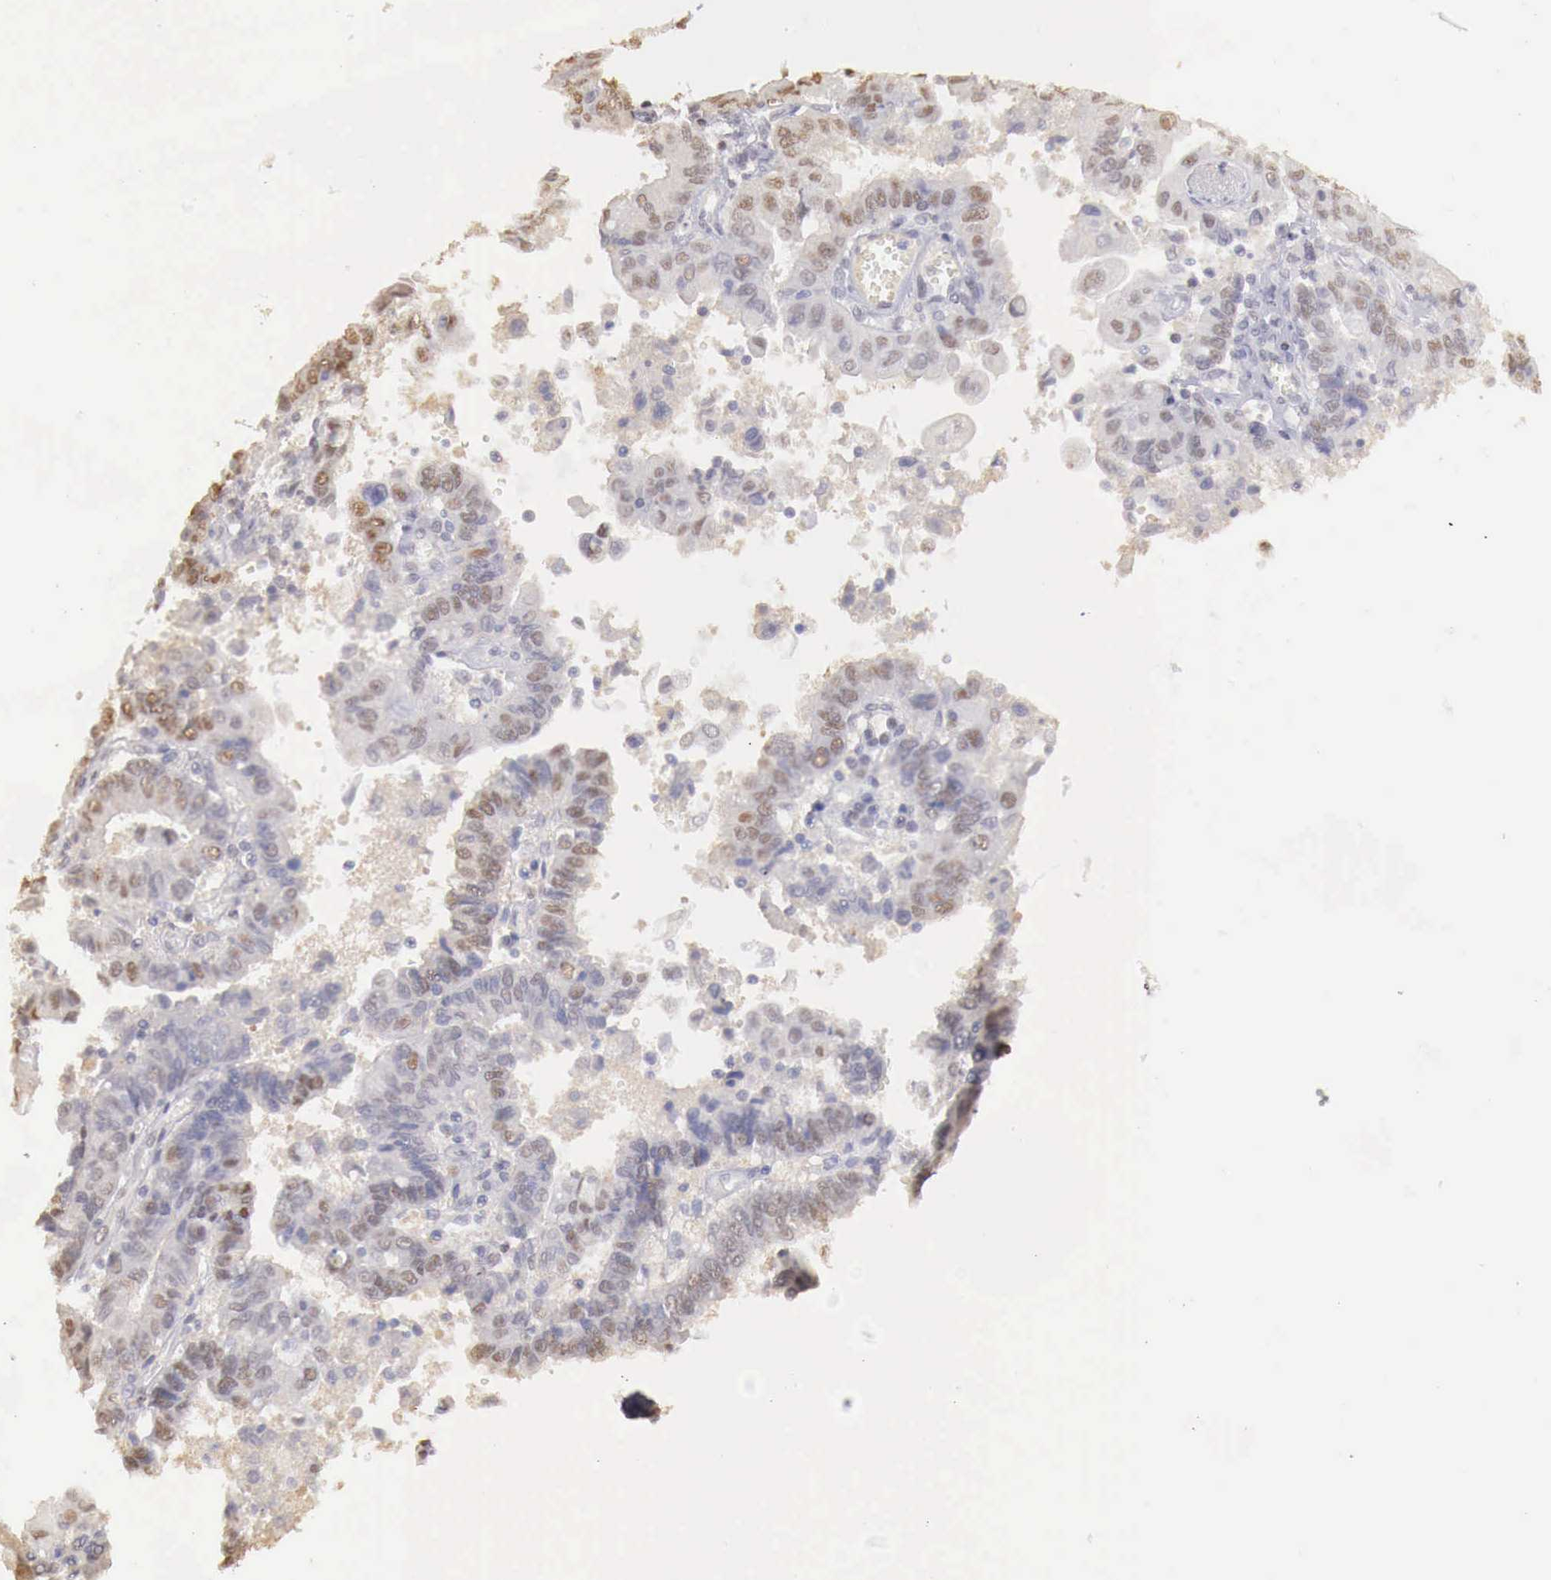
{"staining": {"intensity": "weak", "quantity": "<25%", "location": "nuclear"}, "tissue": "endometrial cancer", "cell_type": "Tumor cells", "image_type": "cancer", "snomed": [{"axis": "morphology", "description": "Adenocarcinoma, NOS"}, {"axis": "topography", "description": "Endometrium"}], "caption": "Tumor cells show no significant staining in endometrial cancer (adenocarcinoma).", "gene": "UBA1", "patient": {"sex": "female", "age": 75}}